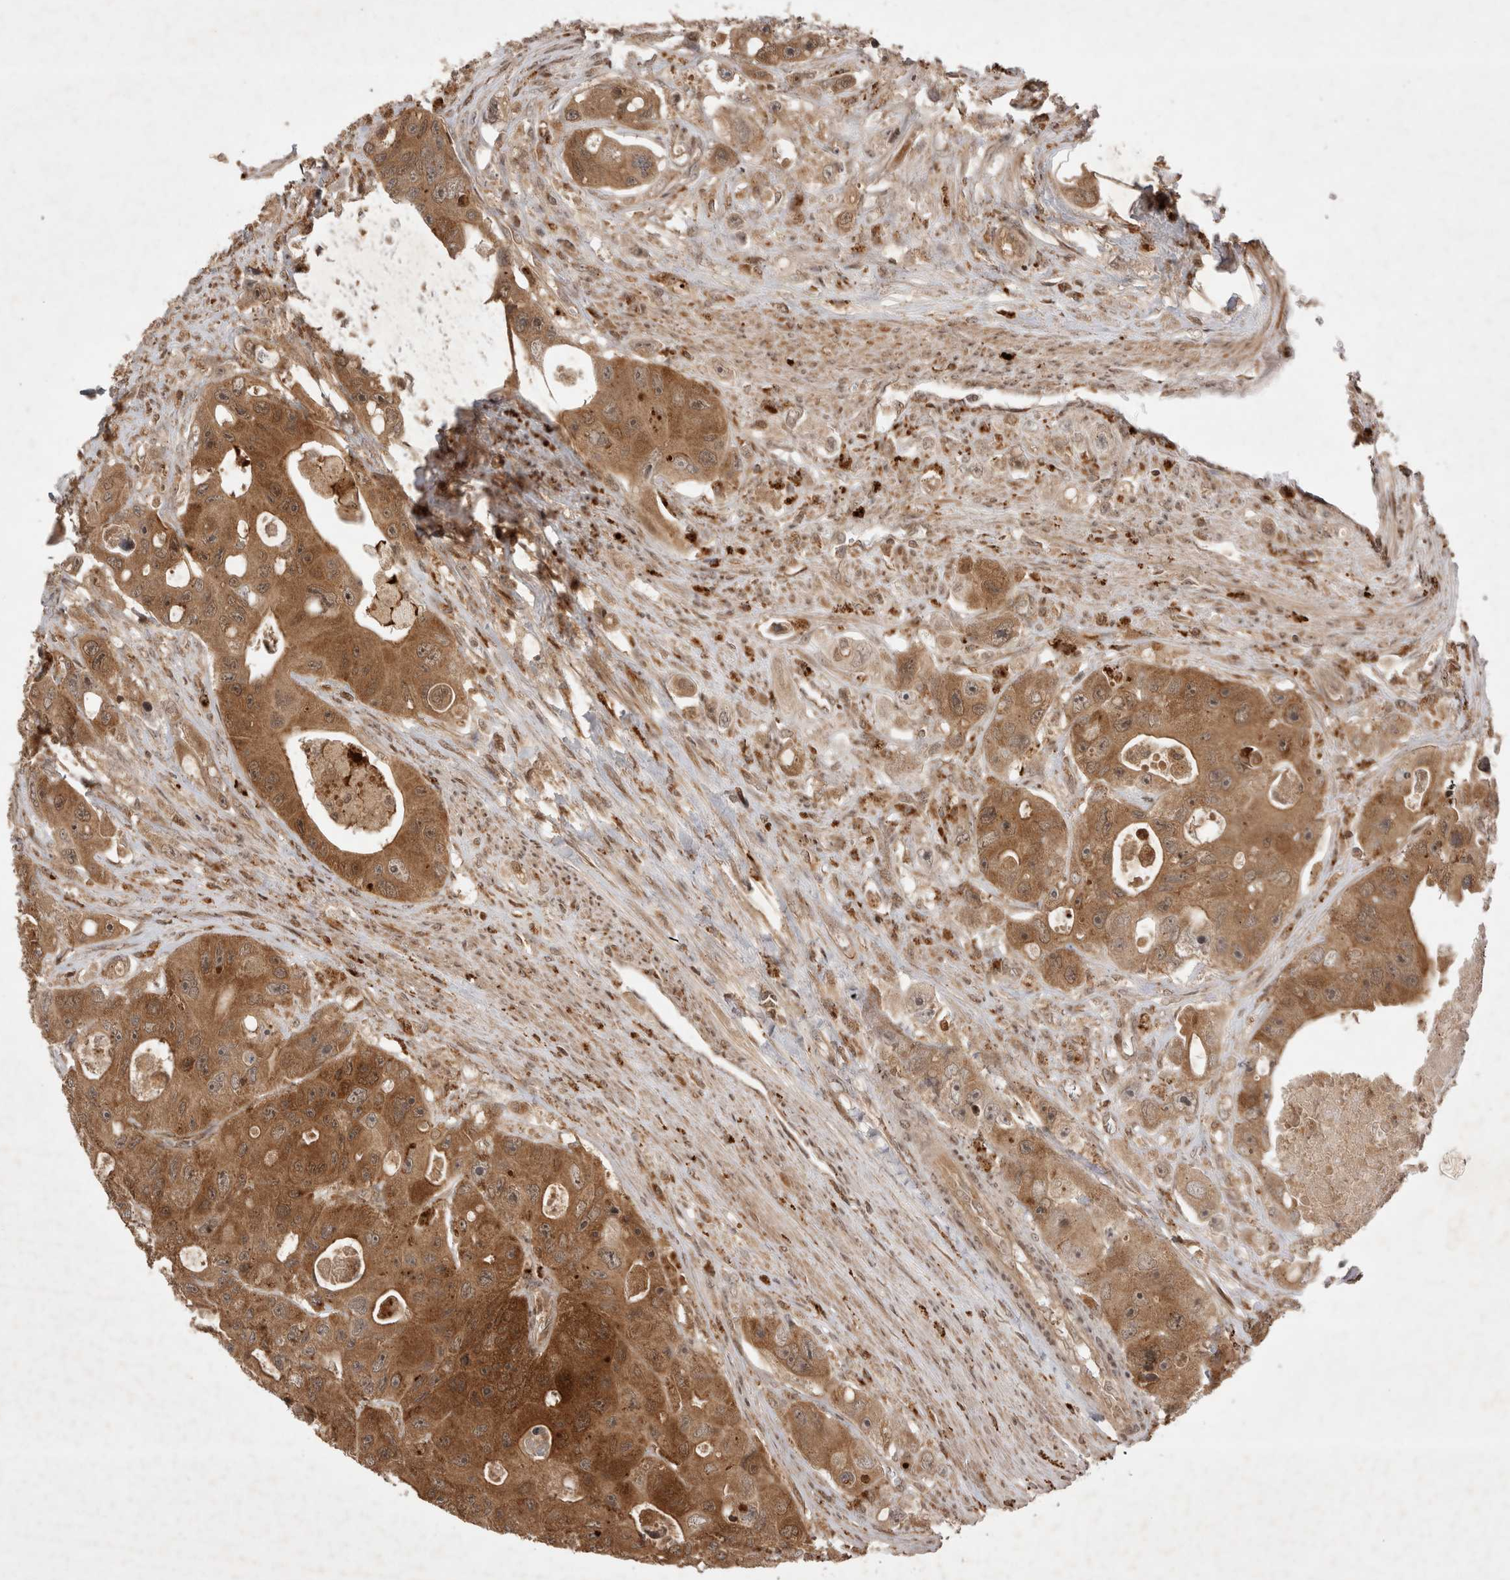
{"staining": {"intensity": "strong", "quantity": ">75%", "location": "cytoplasmic/membranous"}, "tissue": "colorectal cancer", "cell_type": "Tumor cells", "image_type": "cancer", "snomed": [{"axis": "morphology", "description": "Adenocarcinoma, NOS"}, {"axis": "topography", "description": "Colon"}], "caption": "Tumor cells reveal high levels of strong cytoplasmic/membranous staining in approximately >75% of cells in human colorectal cancer (adenocarcinoma). (DAB = brown stain, brightfield microscopy at high magnification).", "gene": "FAM221A", "patient": {"sex": "female", "age": 46}}